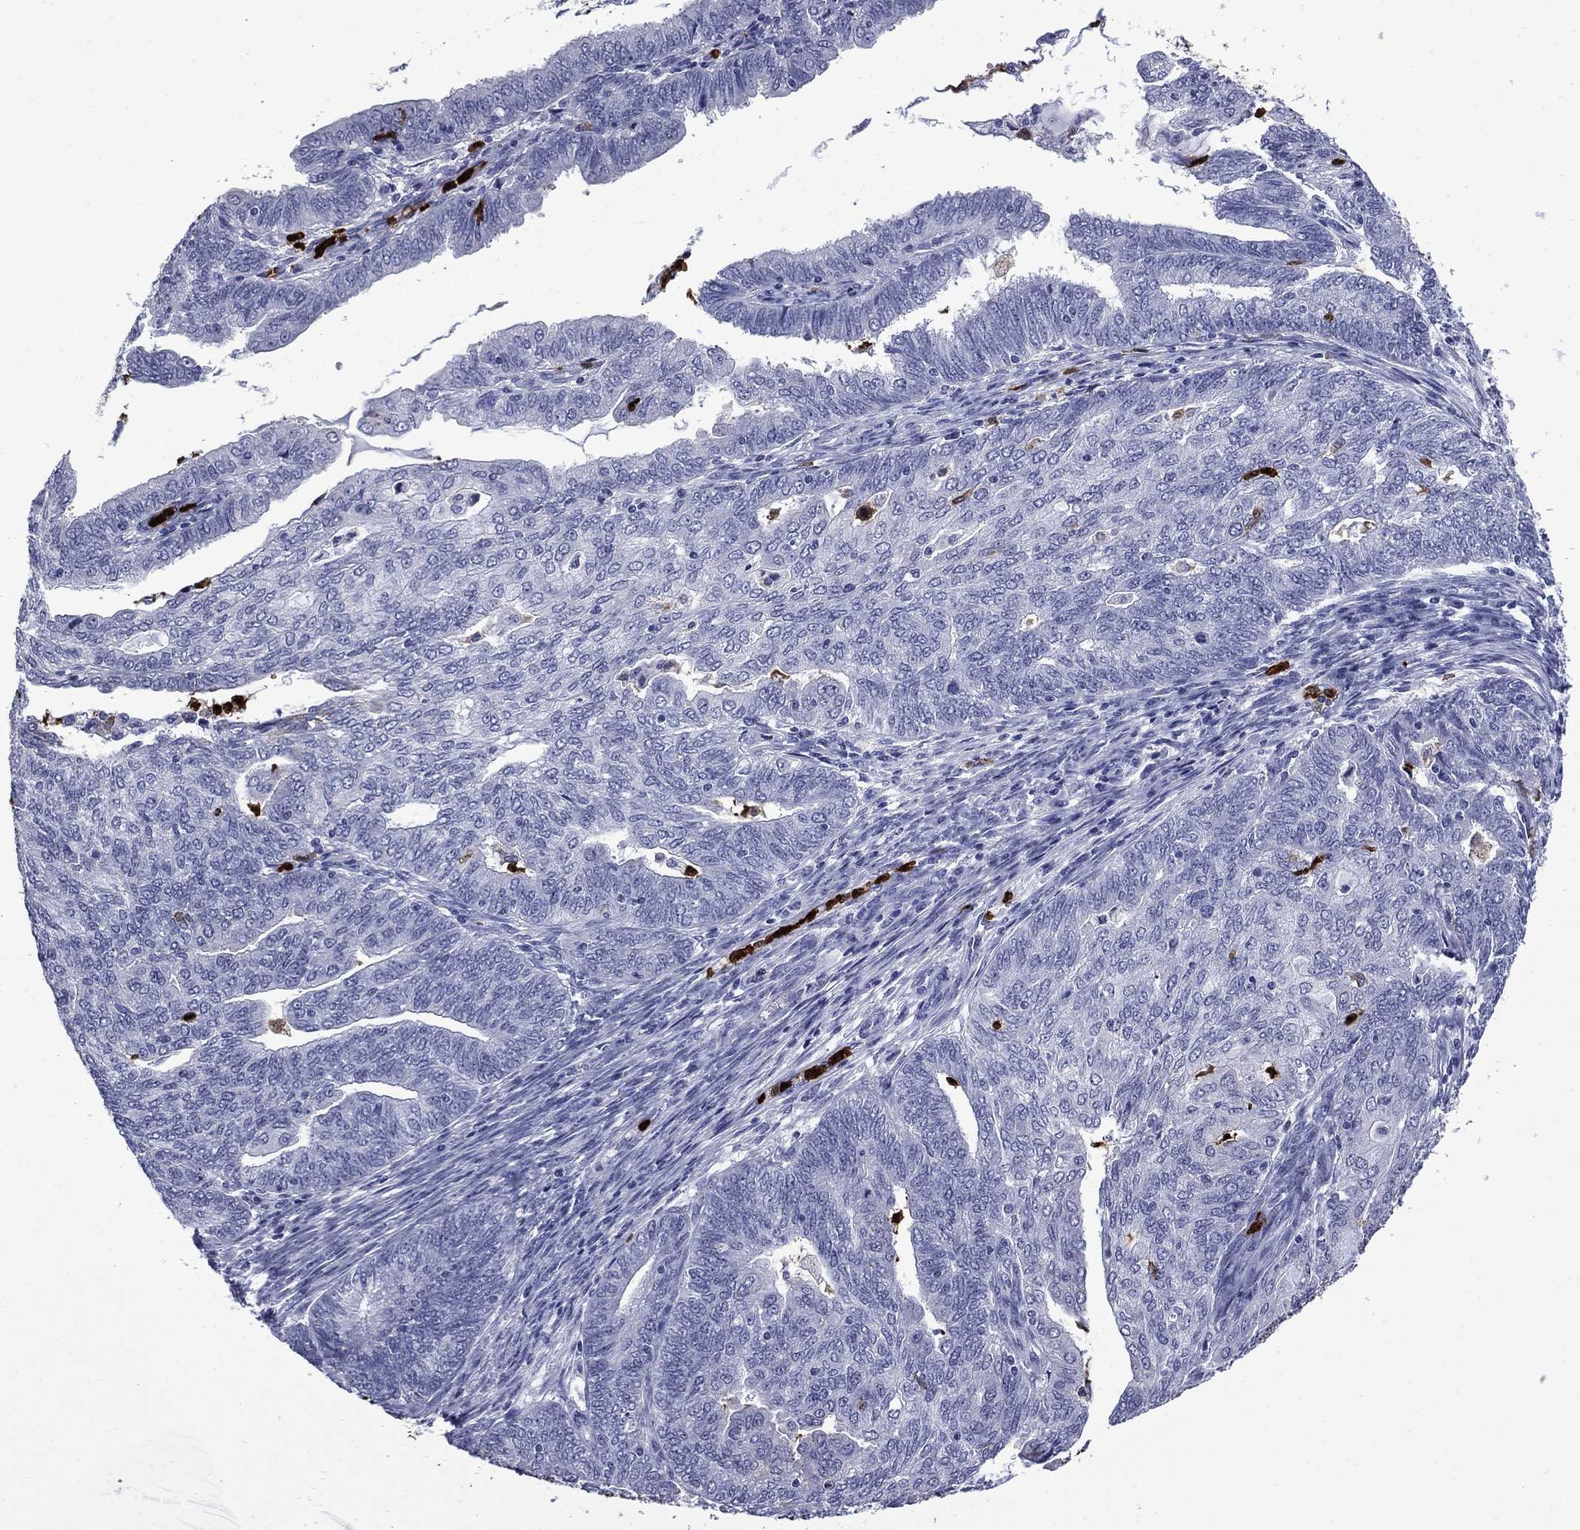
{"staining": {"intensity": "negative", "quantity": "none", "location": "none"}, "tissue": "endometrial cancer", "cell_type": "Tumor cells", "image_type": "cancer", "snomed": [{"axis": "morphology", "description": "Adenocarcinoma, NOS"}, {"axis": "topography", "description": "Endometrium"}], "caption": "Image shows no protein positivity in tumor cells of endometrial cancer (adenocarcinoma) tissue. (DAB immunohistochemistry visualized using brightfield microscopy, high magnification).", "gene": "TRIM29", "patient": {"sex": "female", "age": 82}}